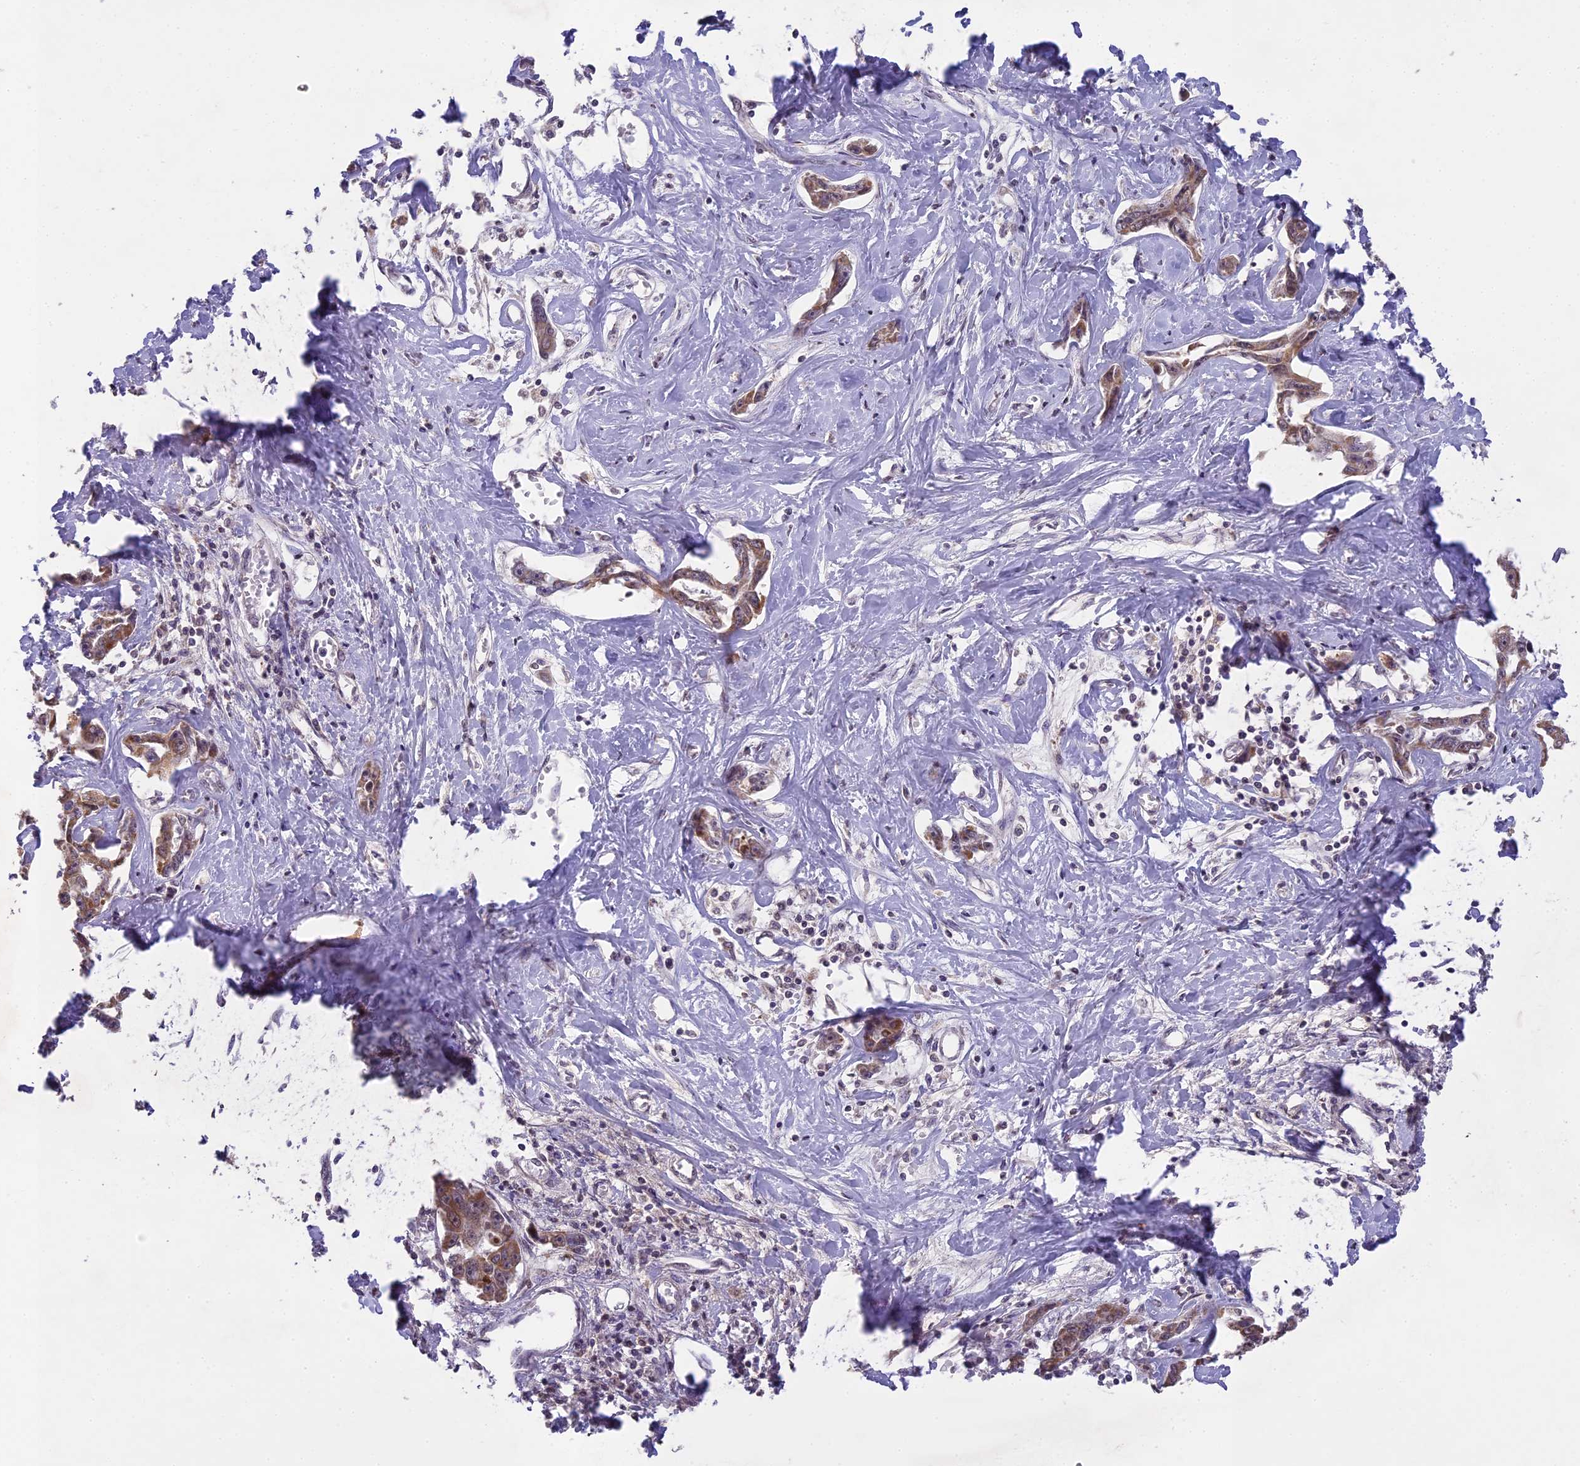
{"staining": {"intensity": "weak", "quantity": ">75%", "location": "cytoplasmic/membranous"}, "tissue": "liver cancer", "cell_type": "Tumor cells", "image_type": "cancer", "snomed": [{"axis": "morphology", "description": "Cholangiocarcinoma"}, {"axis": "topography", "description": "Liver"}], "caption": "This image exhibits liver cancer stained with IHC to label a protein in brown. The cytoplasmic/membranous of tumor cells show weak positivity for the protein. Nuclei are counter-stained blue.", "gene": "ERG28", "patient": {"sex": "male", "age": 59}}